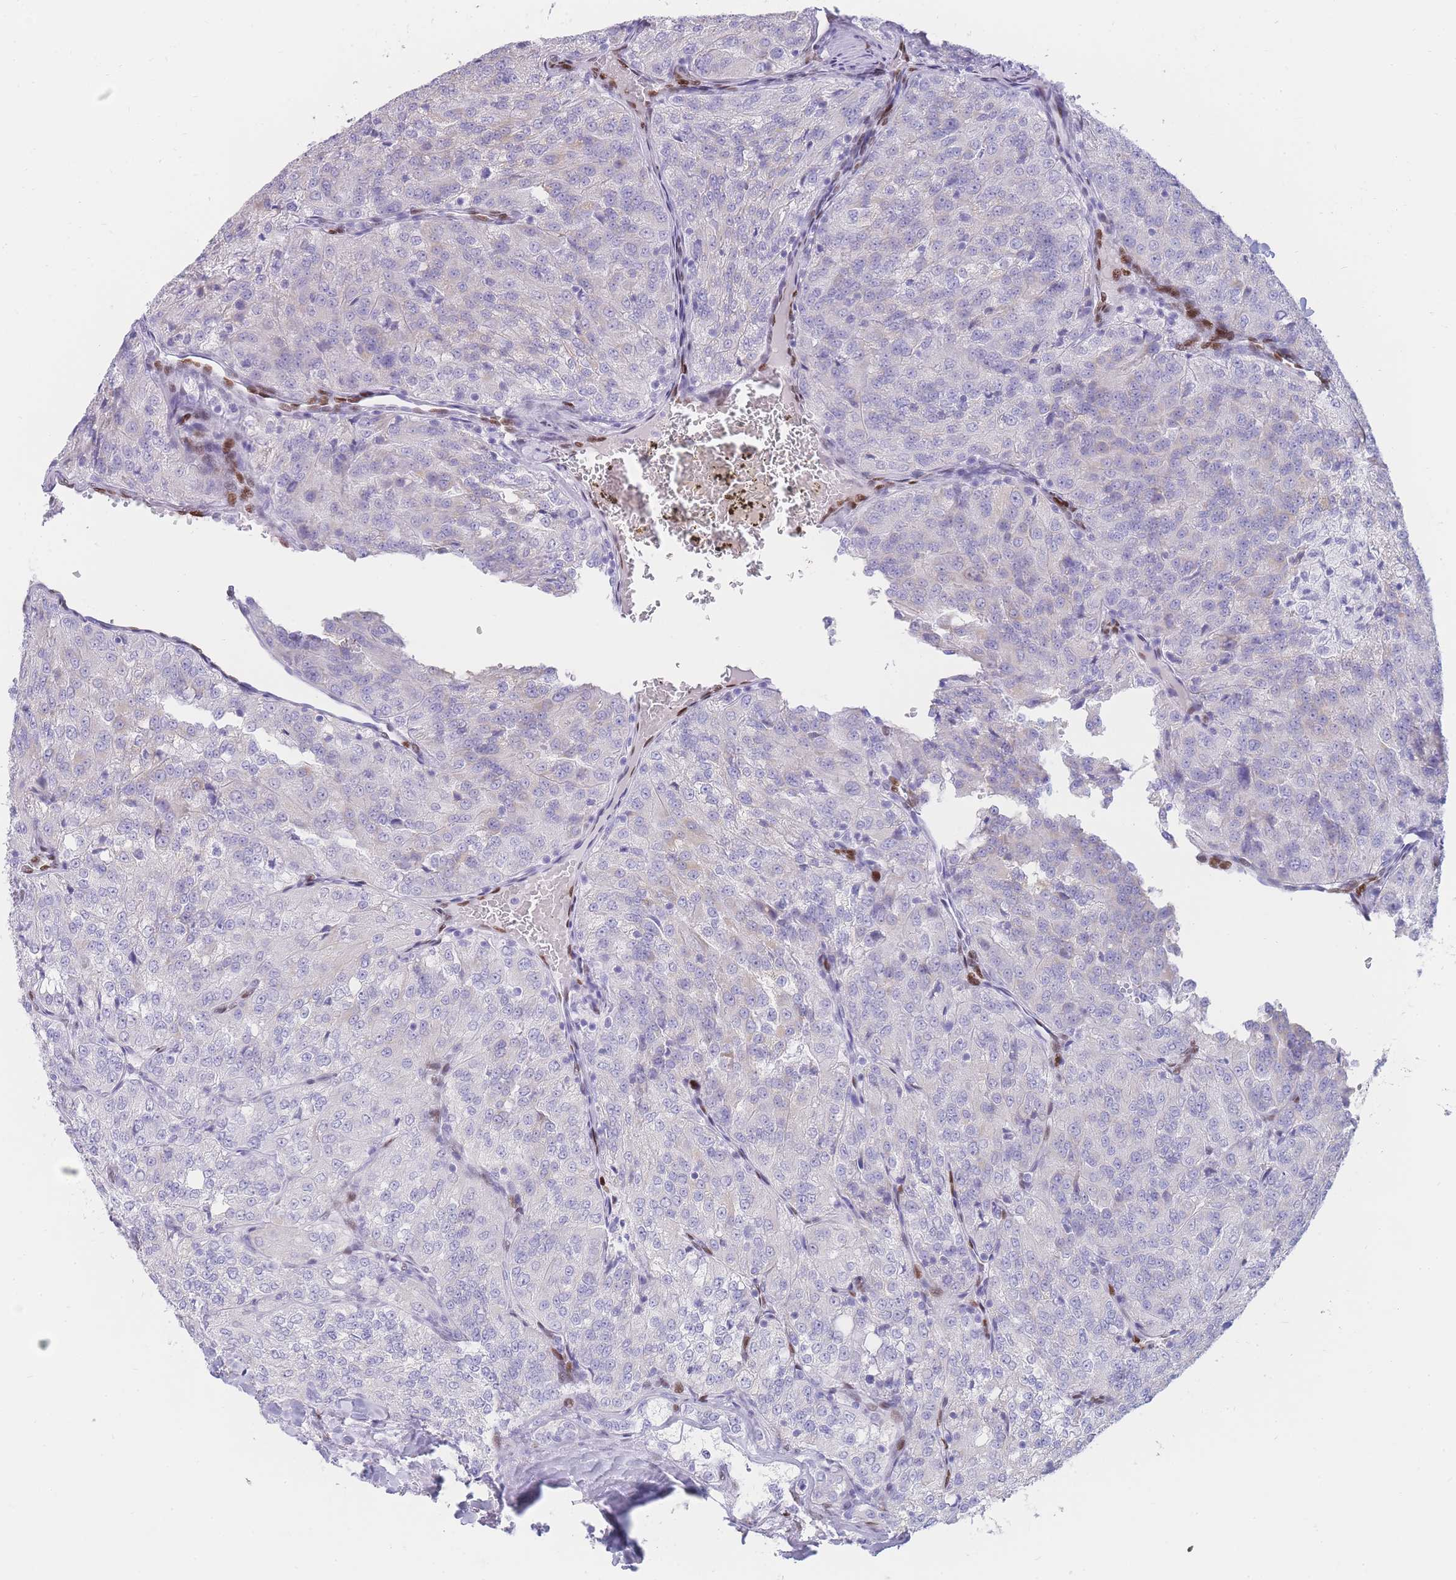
{"staining": {"intensity": "negative", "quantity": "none", "location": "none"}, "tissue": "renal cancer", "cell_type": "Tumor cells", "image_type": "cancer", "snomed": [{"axis": "morphology", "description": "Adenocarcinoma, NOS"}, {"axis": "topography", "description": "Kidney"}], "caption": "An immunohistochemistry photomicrograph of renal cancer (adenocarcinoma) is shown. There is no staining in tumor cells of renal cancer (adenocarcinoma).", "gene": "PSMB5", "patient": {"sex": "female", "age": 63}}